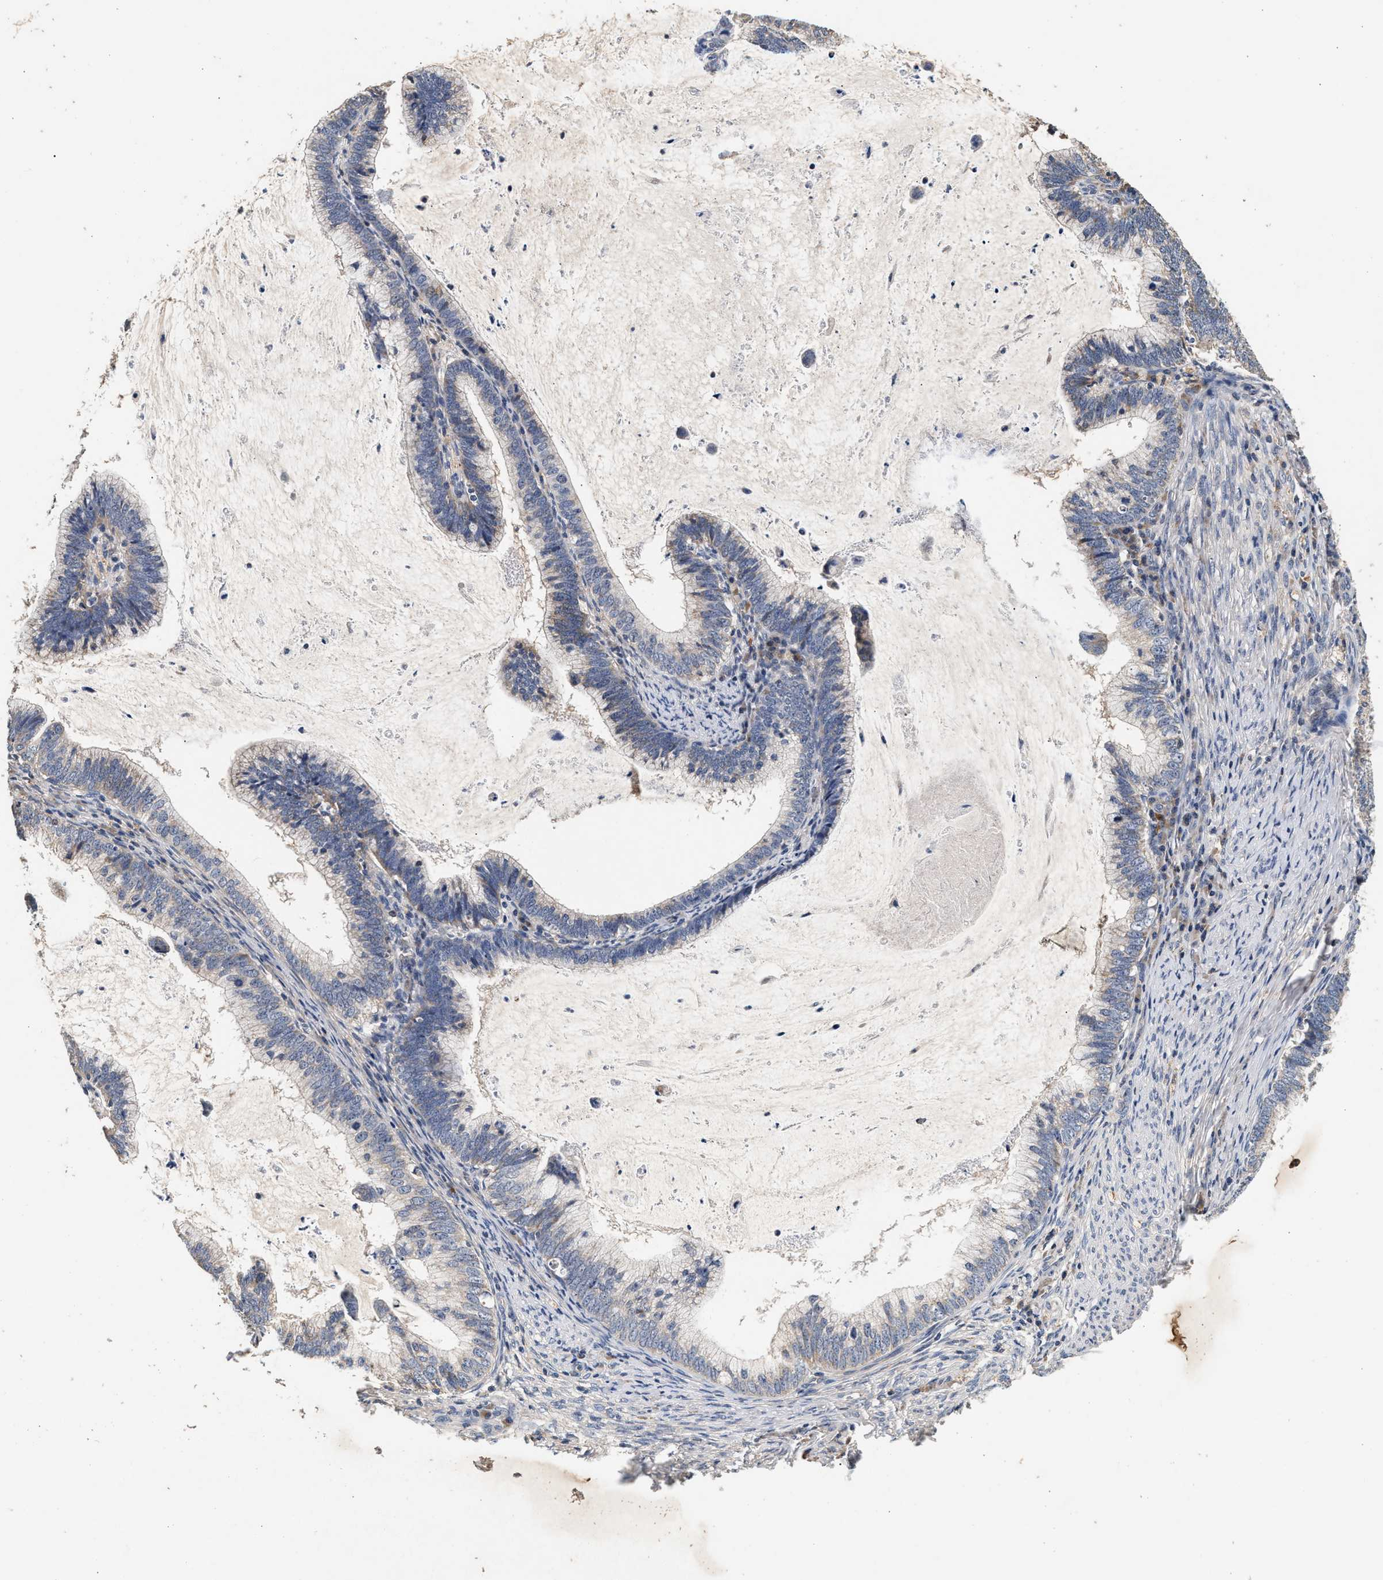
{"staining": {"intensity": "negative", "quantity": "none", "location": "none"}, "tissue": "cervical cancer", "cell_type": "Tumor cells", "image_type": "cancer", "snomed": [{"axis": "morphology", "description": "Adenocarcinoma, NOS"}, {"axis": "topography", "description": "Cervix"}], "caption": "Tumor cells are negative for brown protein staining in cervical cancer (adenocarcinoma). The staining was performed using DAB (3,3'-diaminobenzidine) to visualize the protein expression in brown, while the nuclei were stained in blue with hematoxylin (Magnification: 20x).", "gene": "PTGR3", "patient": {"sex": "female", "age": 36}}